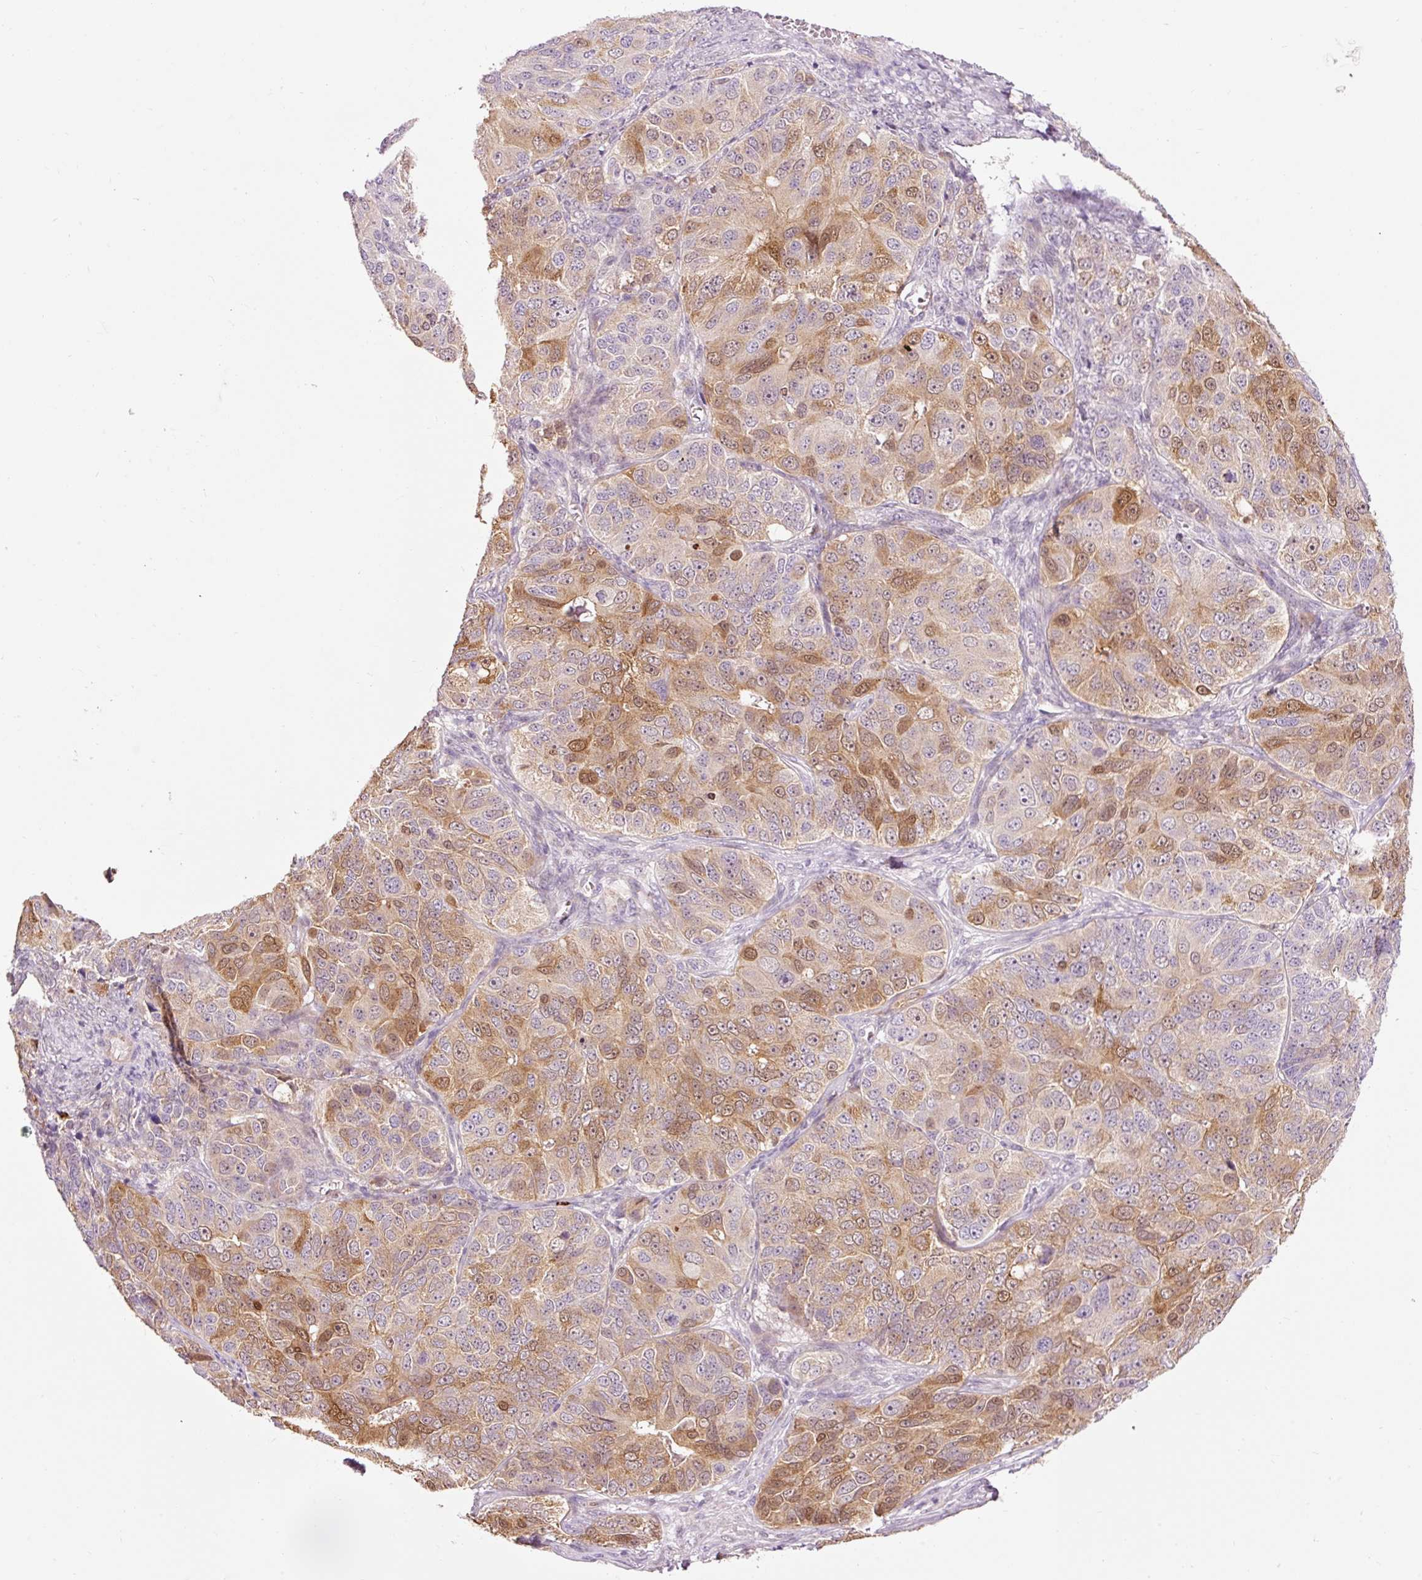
{"staining": {"intensity": "moderate", "quantity": "25%-75%", "location": "cytoplasmic/membranous,nuclear"}, "tissue": "ovarian cancer", "cell_type": "Tumor cells", "image_type": "cancer", "snomed": [{"axis": "morphology", "description": "Carcinoma, endometroid"}, {"axis": "topography", "description": "Ovary"}], "caption": "This micrograph shows immunohistochemistry (IHC) staining of ovarian endometroid carcinoma, with medium moderate cytoplasmic/membranous and nuclear positivity in about 25%-75% of tumor cells.", "gene": "PRDX5", "patient": {"sex": "female", "age": 51}}